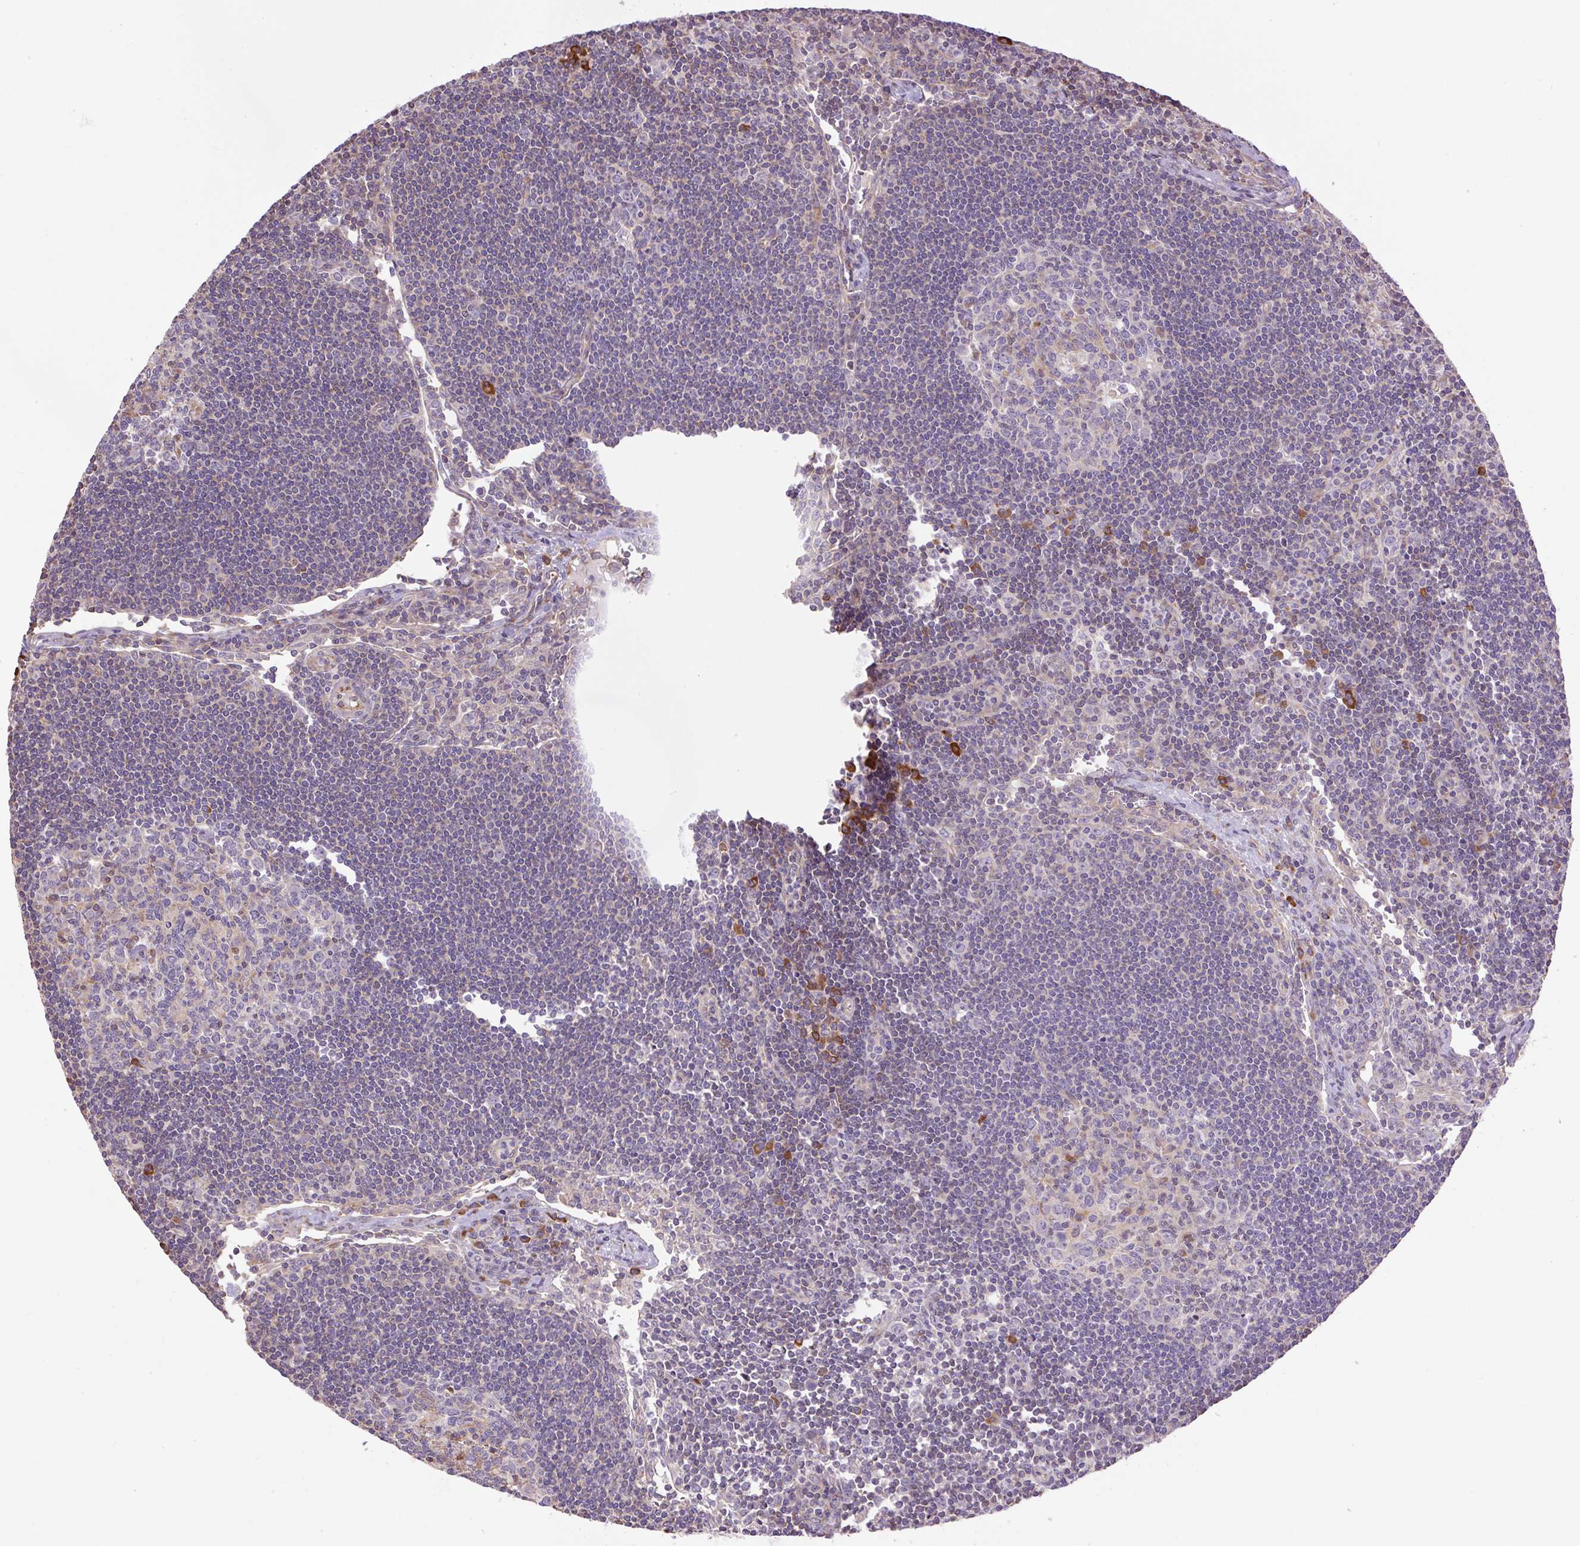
{"staining": {"intensity": "weak", "quantity": "<25%", "location": "cytoplasmic/membranous"}, "tissue": "lymph node", "cell_type": "Germinal center cells", "image_type": "normal", "snomed": [{"axis": "morphology", "description": "Normal tissue, NOS"}, {"axis": "topography", "description": "Lymph node"}], "caption": "The photomicrograph displays no significant expression in germinal center cells of lymph node. (IHC, brightfield microscopy, high magnification).", "gene": "PPME1", "patient": {"sex": "female", "age": 29}}